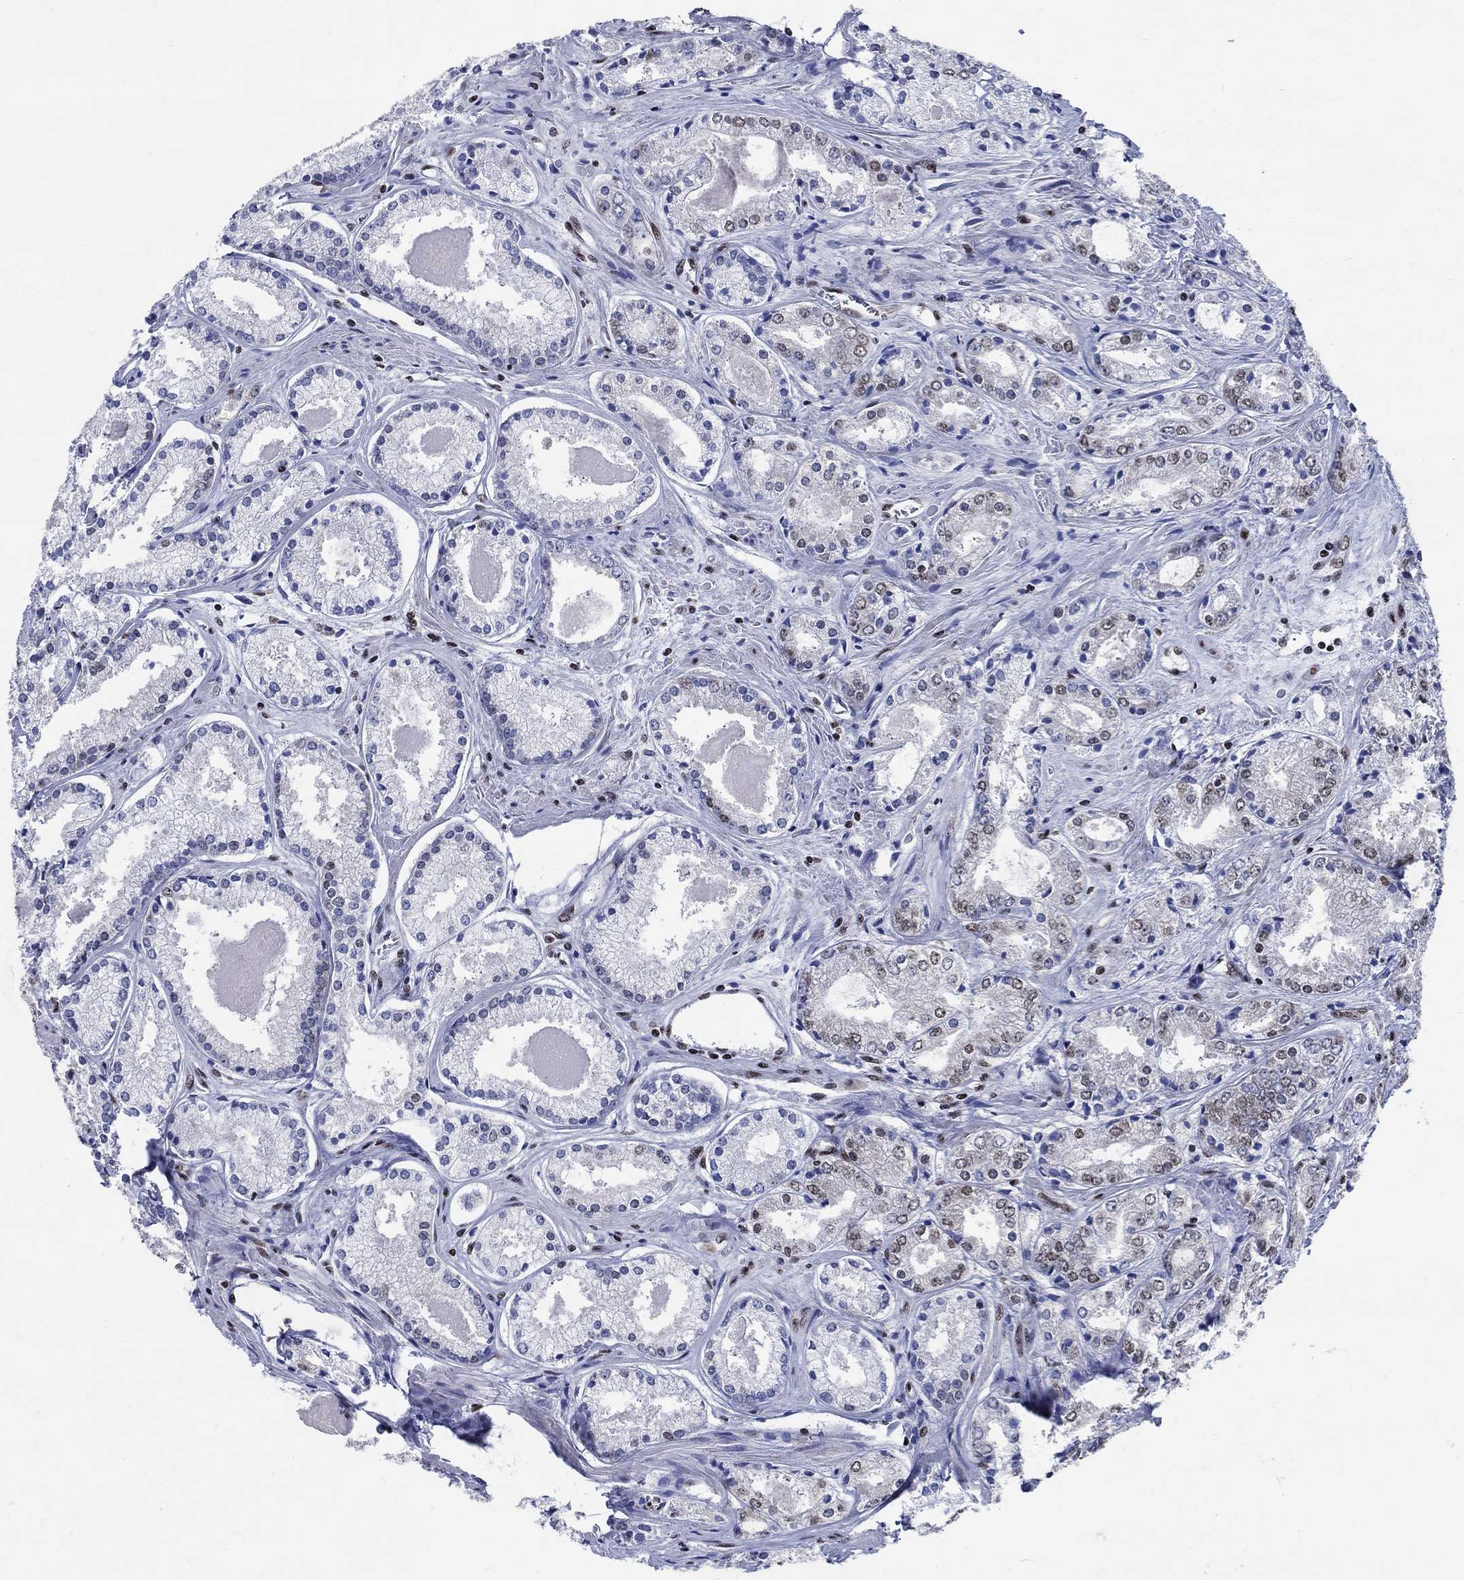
{"staining": {"intensity": "strong", "quantity": "<25%", "location": "nuclear"}, "tissue": "prostate cancer", "cell_type": "Tumor cells", "image_type": "cancer", "snomed": [{"axis": "morphology", "description": "Adenocarcinoma, NOS"}, {"axis": "topography", "description": "Prostate"}], "caption": "Tumor cells show medium levels of strong nuclear positivity in approximately <25% of cells in prostate adenocarcinoma. (Brightfield microscopy of DAB IHC at high magnification).", "gene": "FBXO16", "patient": {"sex": "male", "age": 72}}